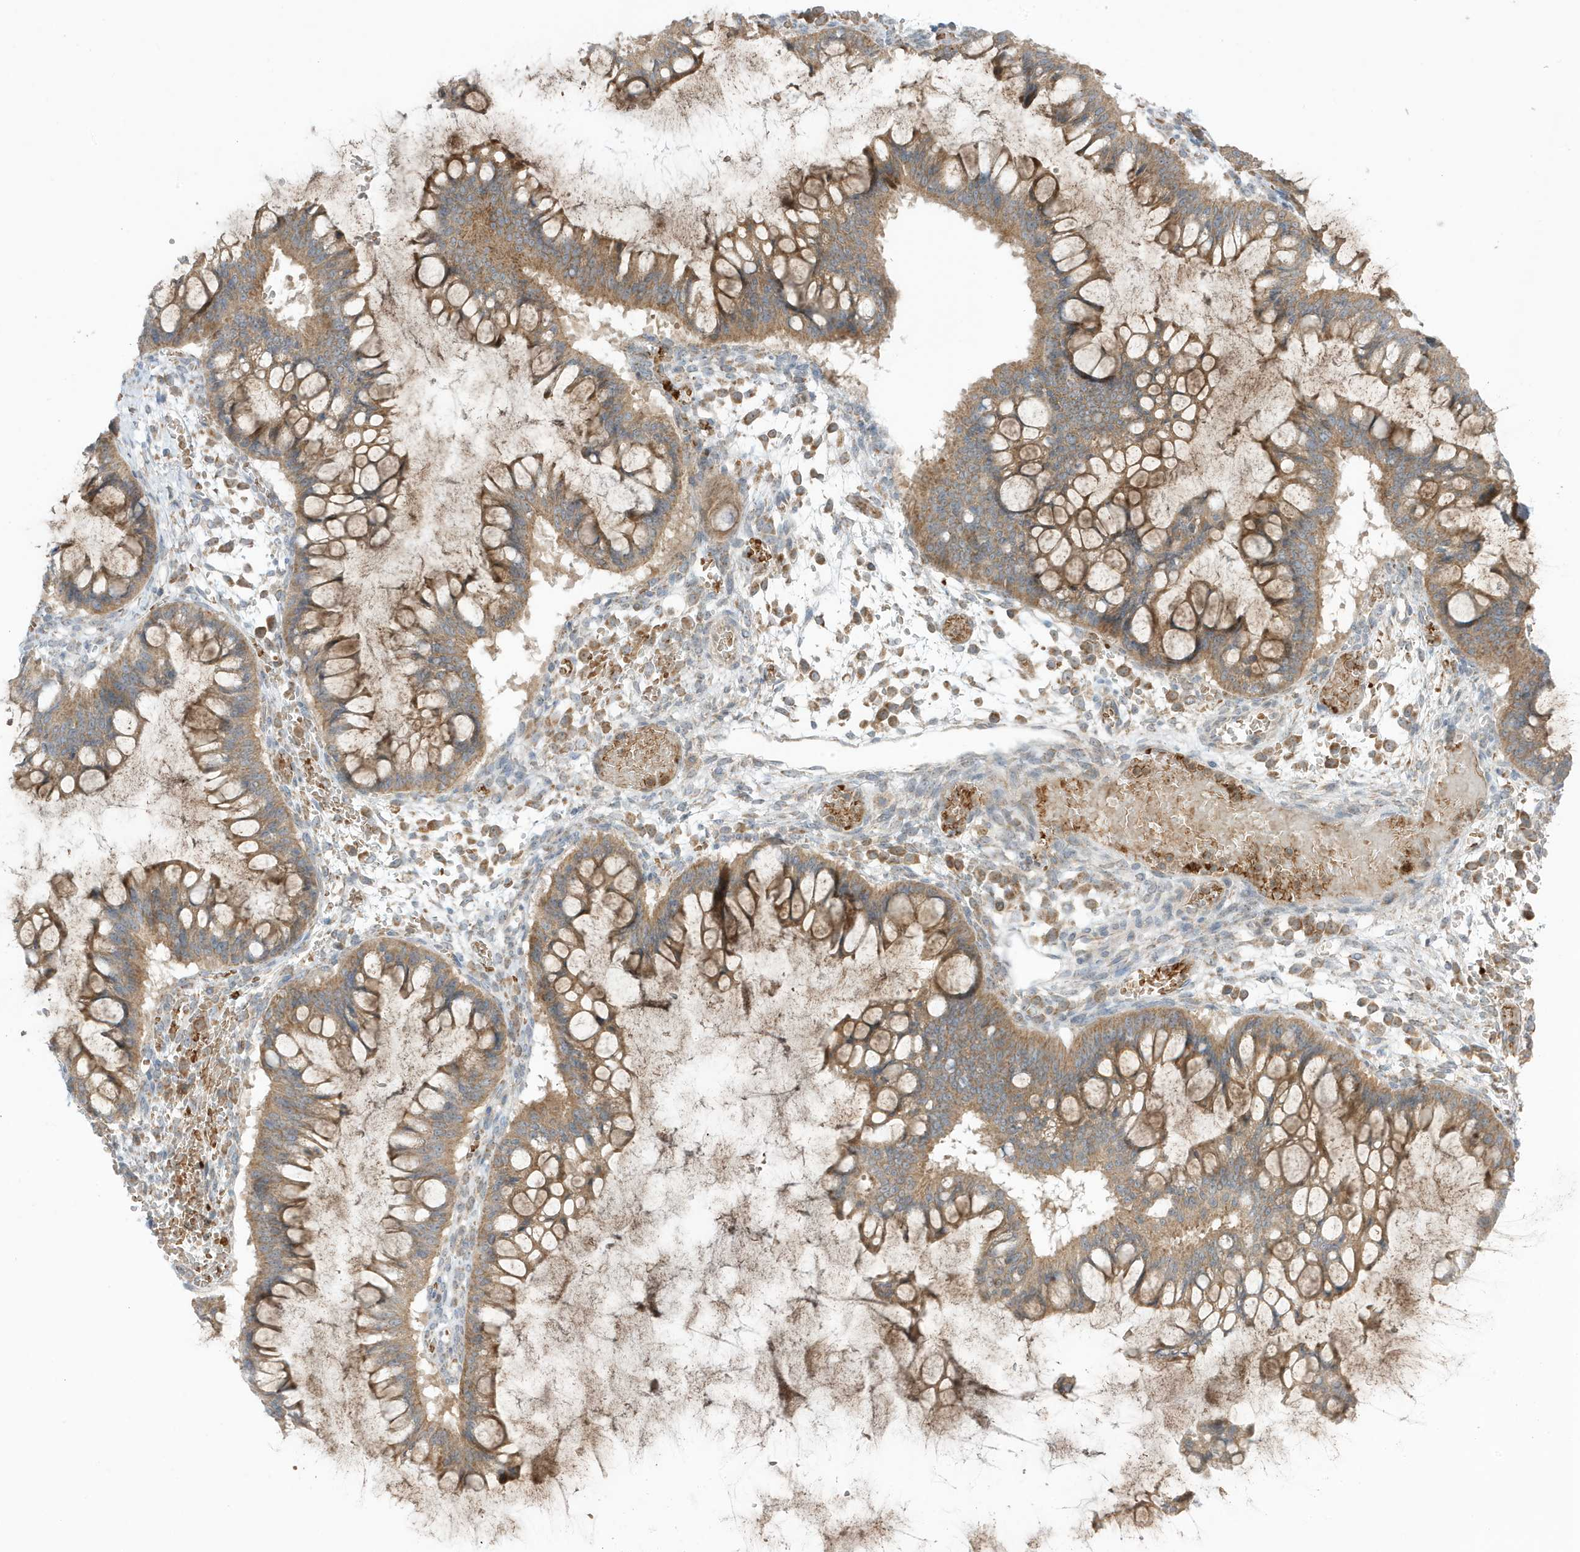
{"staining": {"intensity": "moderate", "quantity": ">75%", "location": "cytoplasmic/membranous"}, "tissue": "ovarian cancer", "cell_type": "Tumor cells", "image_type": "cancer", "snomed": [{"axis": "morphology", "description": "Cystadenocarcinoma, mucinous, NOS"}, {"axis": "topography", "description": "Ovary"}], "caption": "An IHC micrograph of tumor tissue is shown. Protein staining in brown highlights moderate cytoplasmic/membranous positivity in ovarian cancer (mucinous cystadenocarcinoma) within tumor cells.", "gene": "NPPC", "patient": {"sex": "female", "age": 73}}